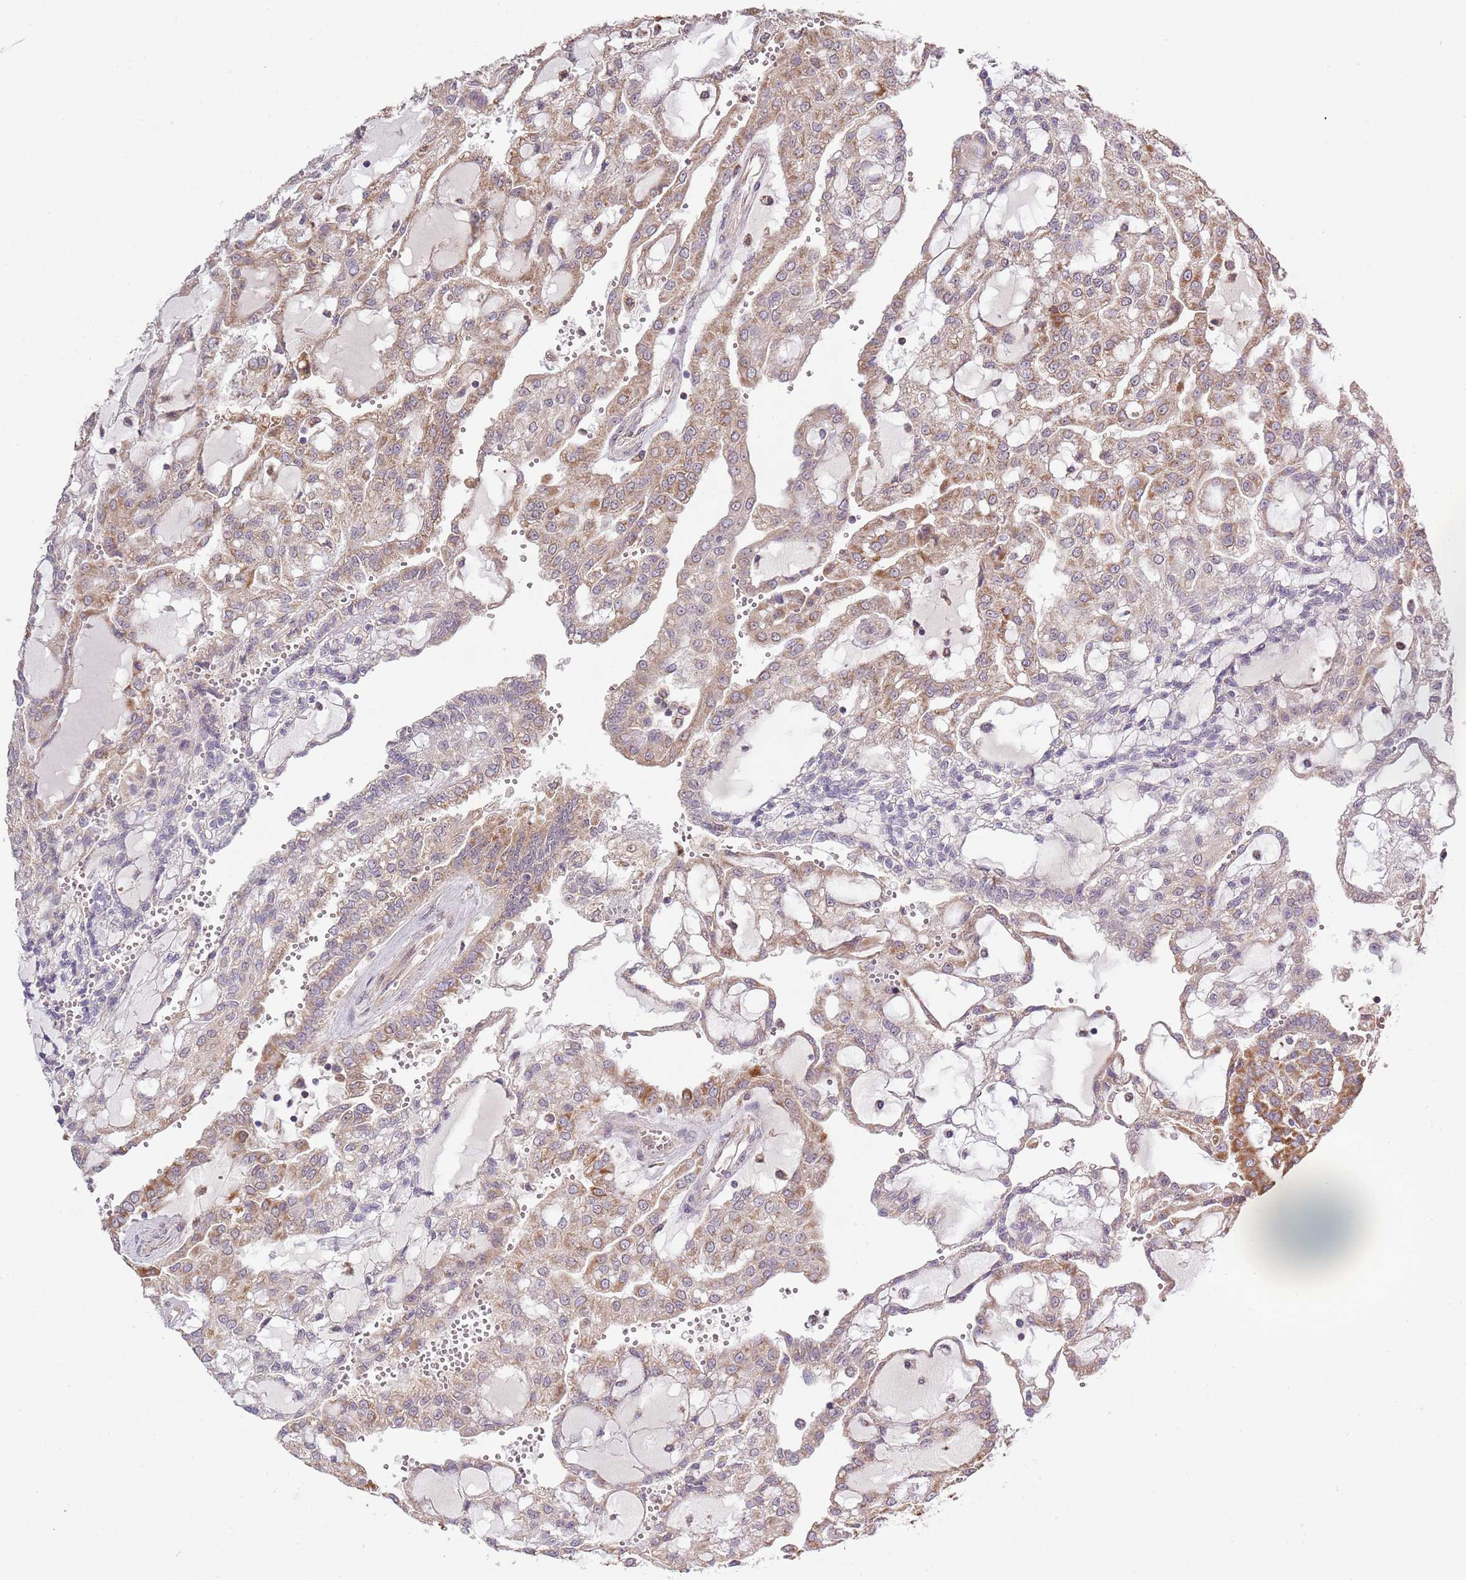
{"staining": {"intensity": "moderate", "quantity": "25%-75%", "location": "cytoplasmic/membranous"}, "tissue": "renal cancer", "cell_type": "Tumor cells", "image_type": "cancer", "snomed": [{"axis": "morphology", "description": "Adenocarcinoma, NOS"}, {"axis": "topography", "description": "Kidney"}], "caption": "IHC micrograph of human adenocarcinoma (renal) stained for a protein (brown), which exhibits medium levels of moderate cytoplasmic/membranous expression in approximately 25%-75% of tumor cells.", "gene": "IVD", "patient": {"sex": "male", "age": 63}}